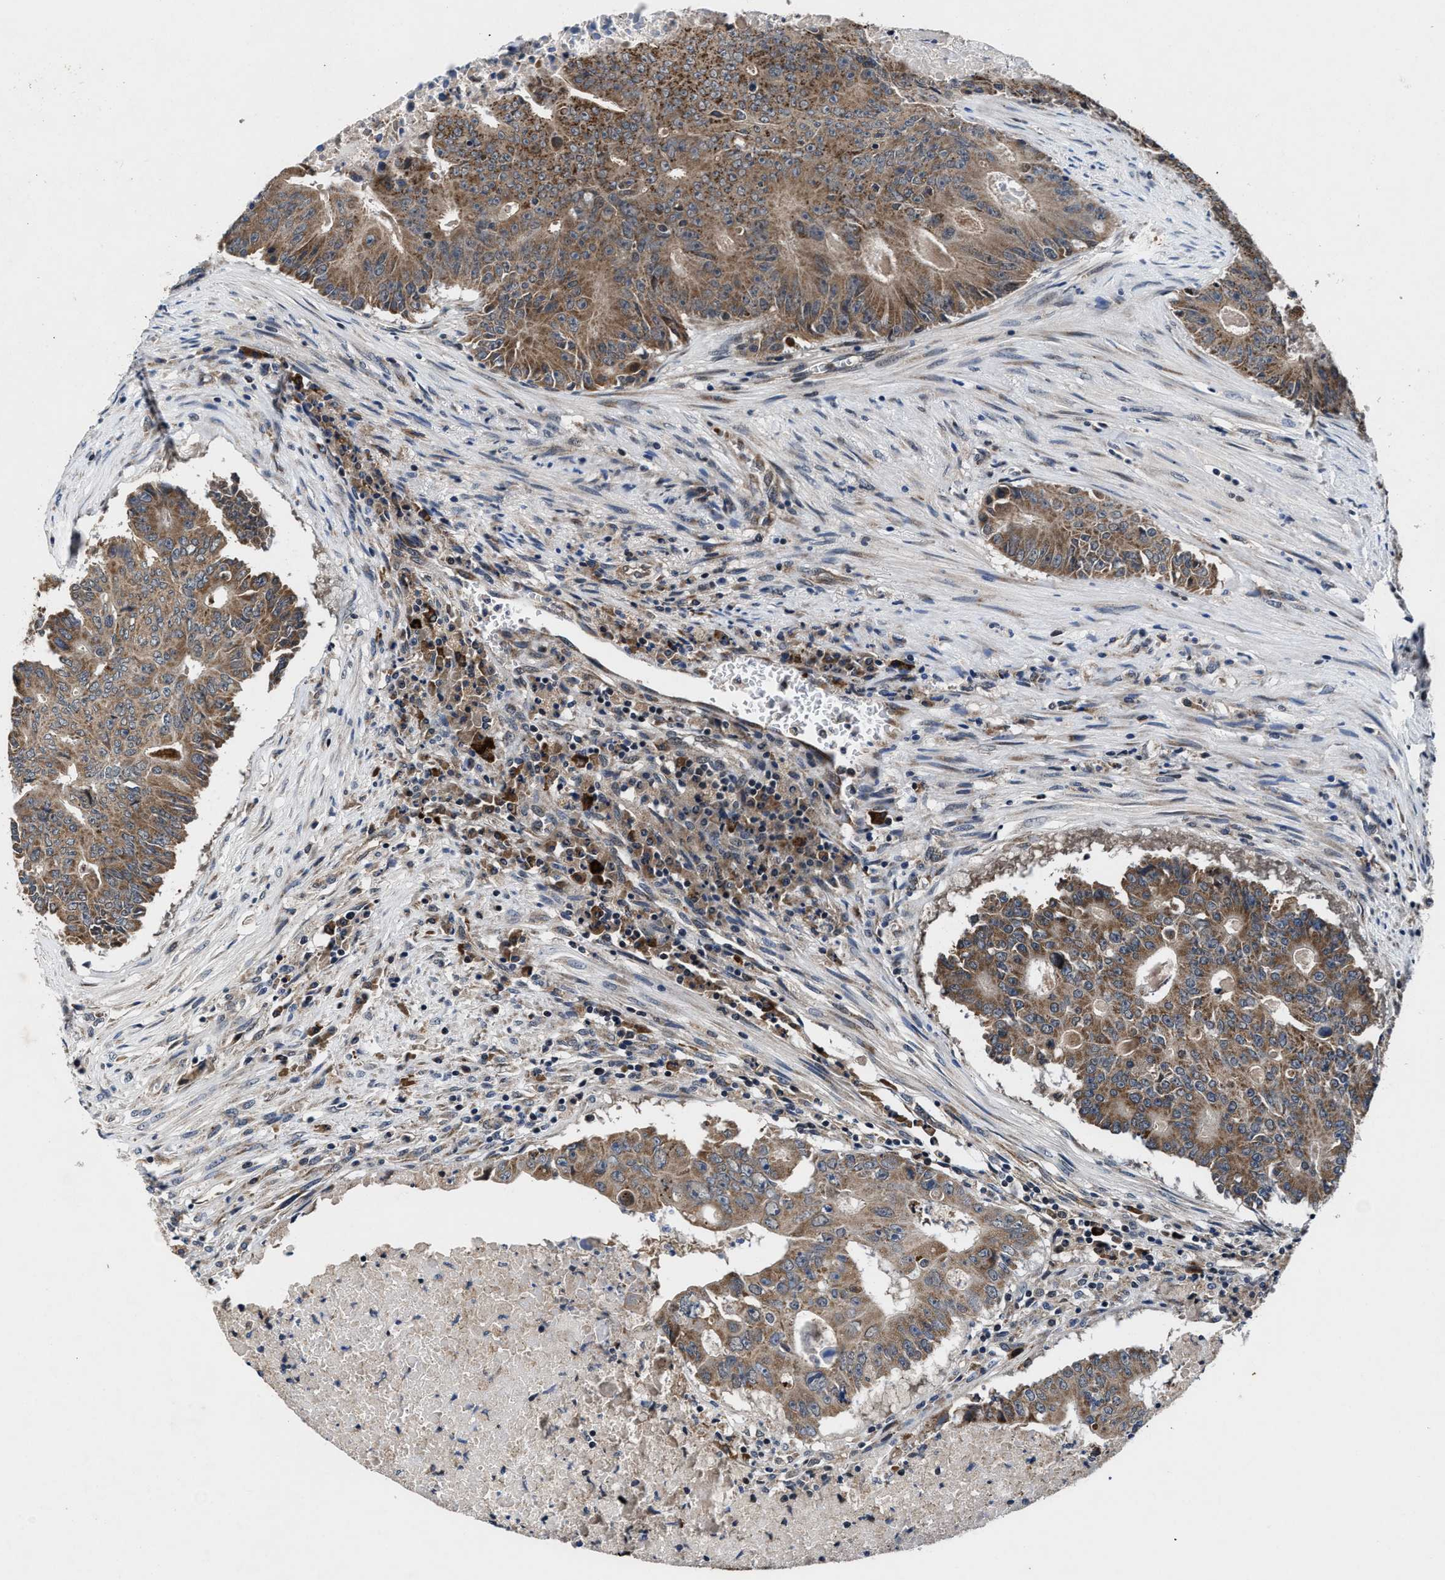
{"staining": {"intensity": "moderate", "quantity": ">75%", "location": "cytoplasmic/membranous"}, "tissue": "colorectal cancer", "cell_type": "Tumor cells", "image_type": "cancer", "snomed": [{"axis": "morphology", "description": "Adenocarcinoma, NOS"}, {"axis": "topography", "description": "Colon"}], "caption": "Adenocarcinoma (colorectal) stained with DAB immunohistochemistry reveals medium levels of moderate cytoplasmic/membranous positivity in about >75% of tumor cells.", "gene": "TMEM53", "patient": {"sex": "male", "age": 87}}